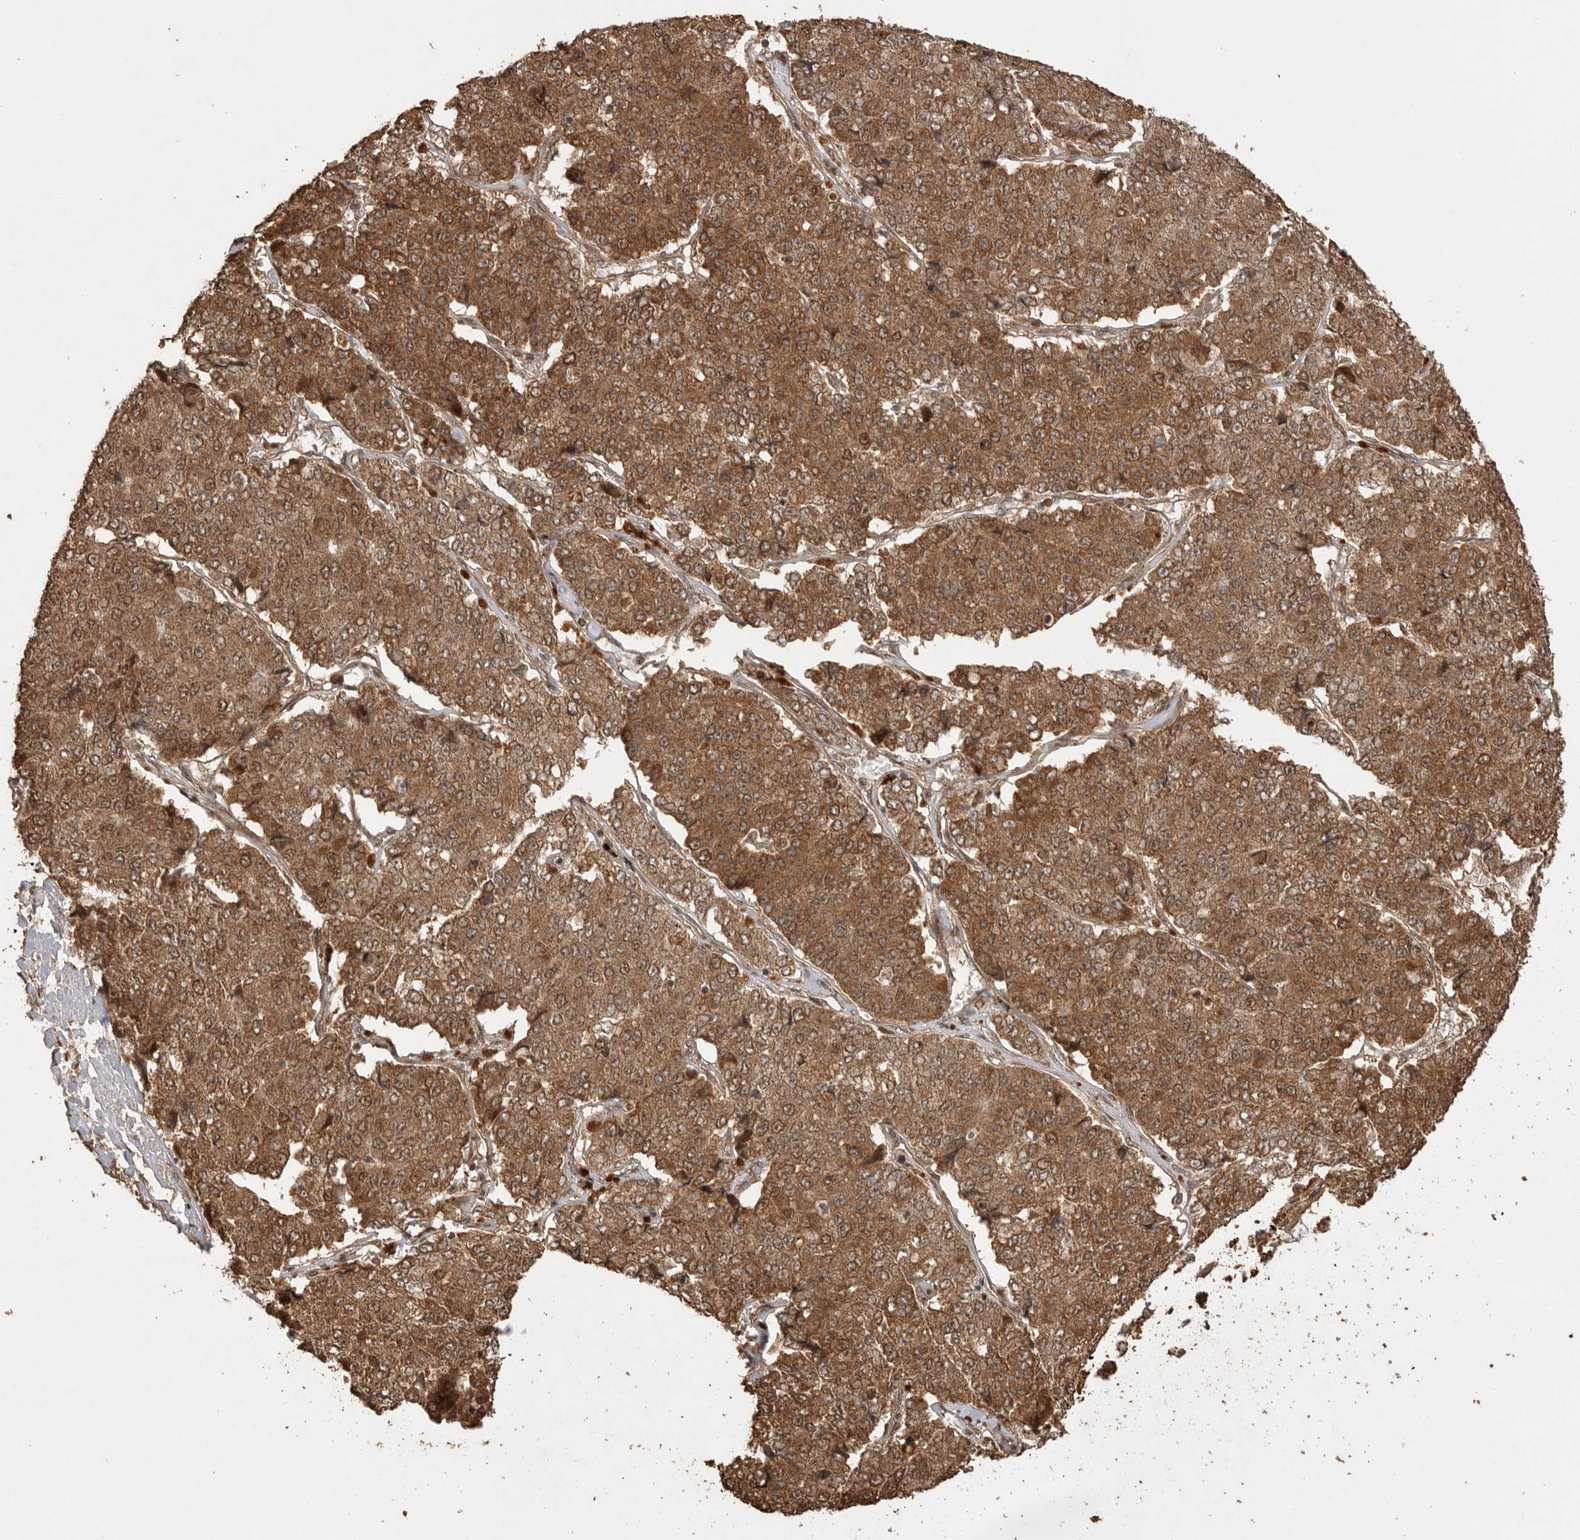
{"staining": {"intensity": "moderate", "quantity": ">75%", "location": "cytoplasmic/membranous,nuclear"}, "tissue": "pancreatic cancer", "cell_type": "Tumor cells", "image_type": "cancer", "snomed": [{"axis": "morphology", "description": "Adenocarcinoma, NOS"}, {"axis": "topography", "description": "Pancreas"}], "caption": "Immunohistochemical staining of pancreatic cancer exhibits moderate cytoplasmic/membranous and nuclear protein positivity in about >75% of tumor cells. (DAB = brown stain, brightfield microscopy at high magnification).", "gene": "BOC", "patient": {"sex": "male", "age": 50}}